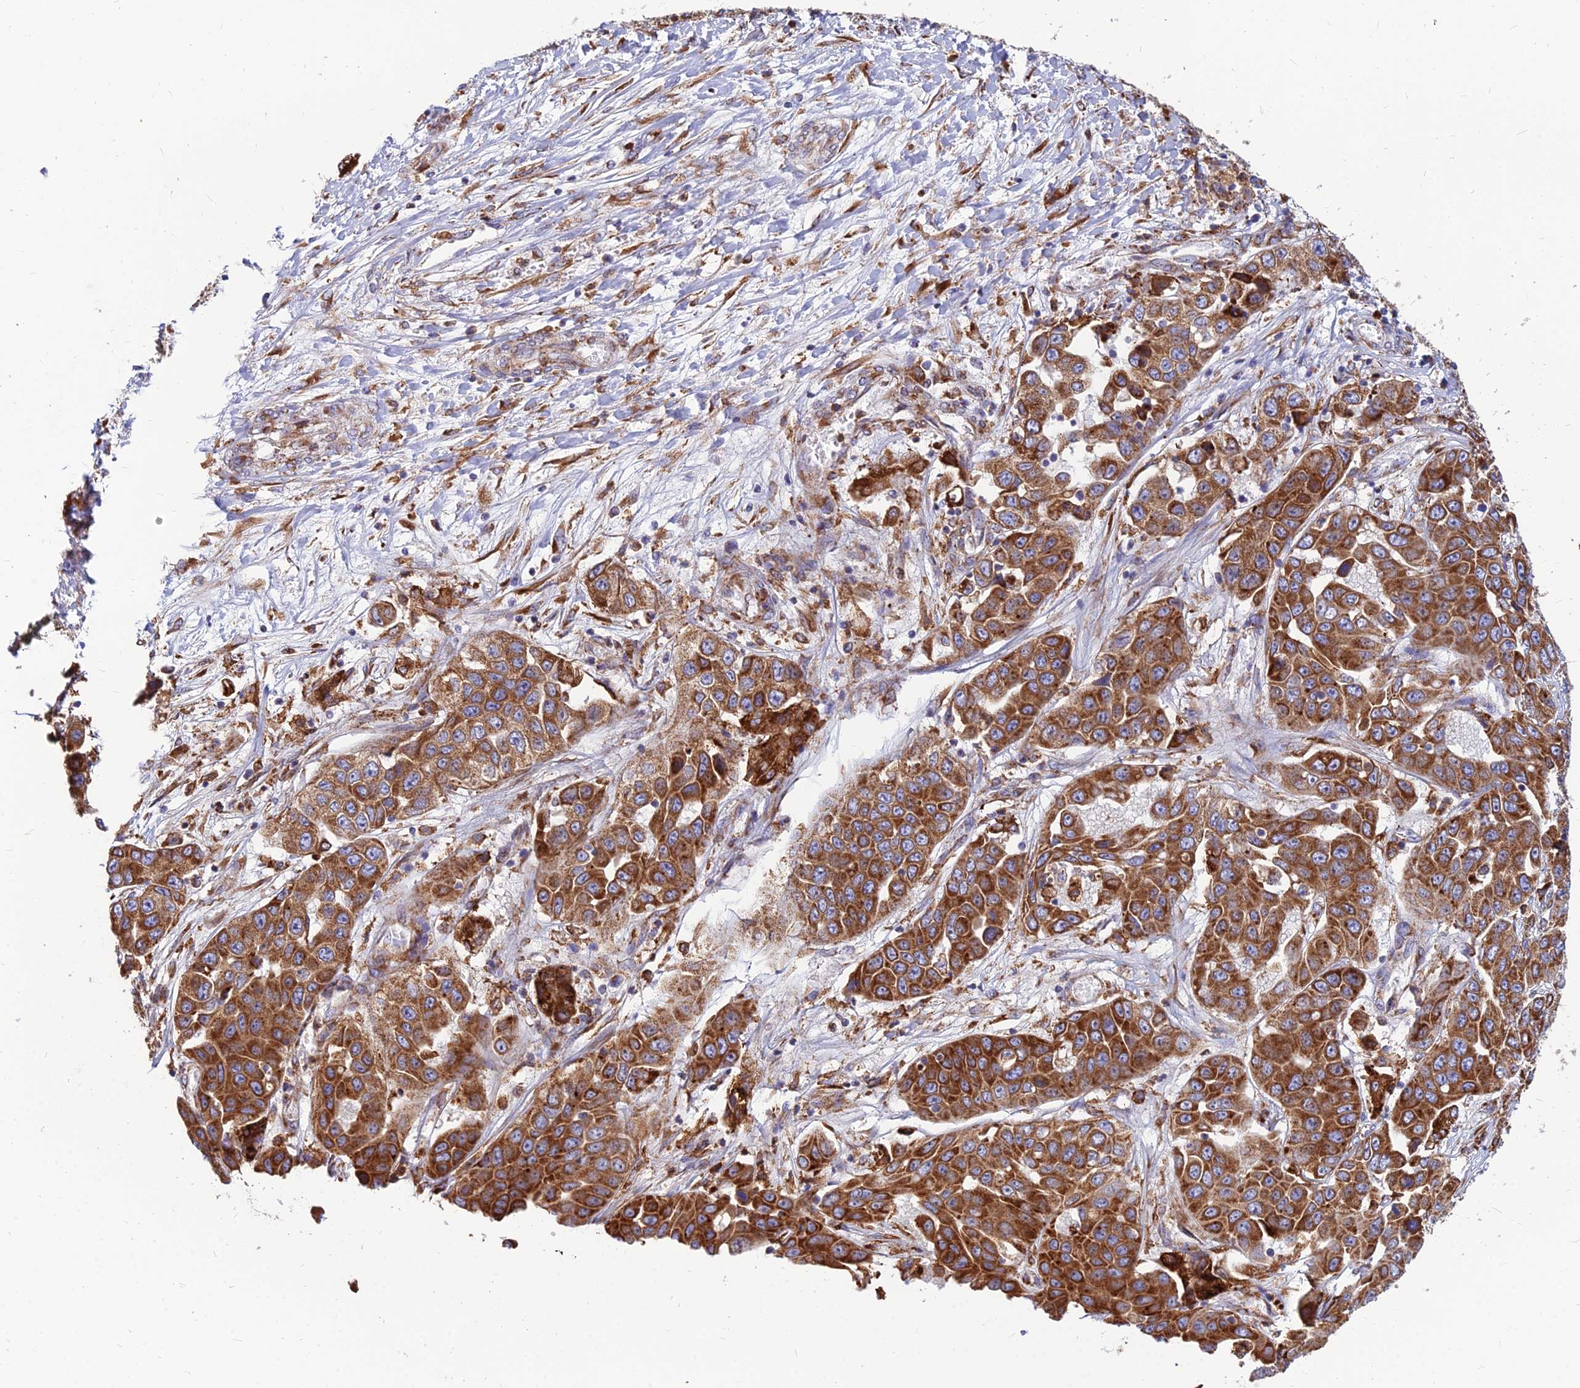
{"staining": {"intensity": "strong", "quantity": ">75%", "location": "cytoplasmic/membranous"}, "tissue": "liver cancer", "cell_type": "Tumor cells", "image_type": "cancer", "snomed": [{"axis": "morphology", "description": "Cholangiocarcinoma"}, {"axis": "topography", "description": "Liver"}], "caption": "Immunohistochemical staining of human cholangiocarcinoma (liver) exhibits strong cytoplasmic/membranous protein positivity in approximately >75% of tumor cells. (DAB = brown stain, brightfield microscopy at high magnification).", "gene": "CCT6B", "patient": {"sex": "female", "age": 52}}